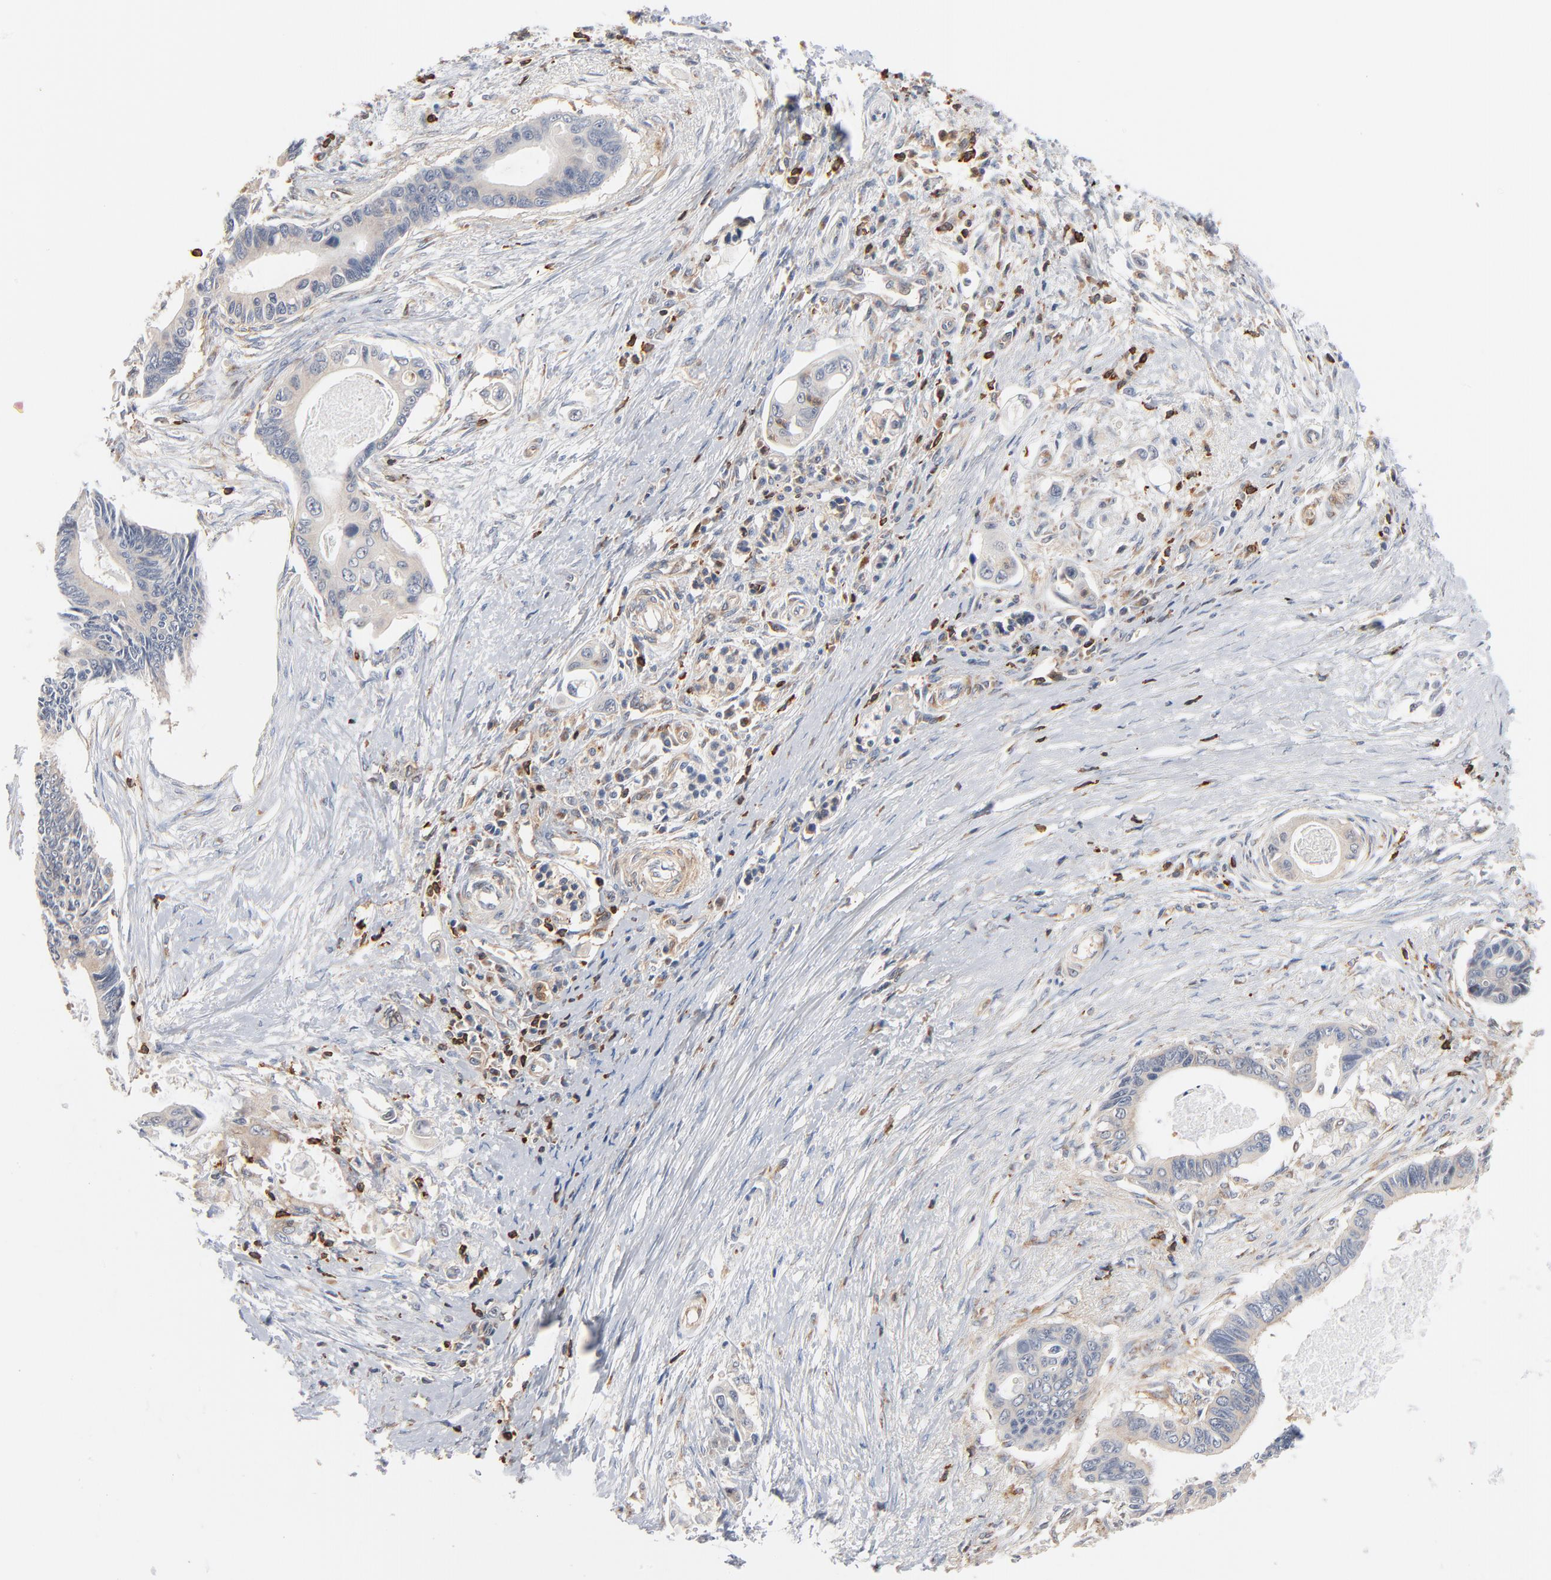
{"staining": {"intensity": "negative", "quantity": "none", "location": "none"}, "tissue": "pancreatic cancer", "cell_type": "Tumor cells", "image_type": "cancer", "snomed": [{"axis": "morphology", "description": "Adenocarcinoma, NOS"}, {"axis": "topography", "description": "Pancreas"}], "caption": "High power microscopy histopathology image of an immunohistochemistry (IHC) photomicrograph of pancreatic cancer (adenocarcinoma), revealing no significant expression in tumor cells.", "gene": "SH3KBP1", "patient": {"sex": "female", "age": 70}}